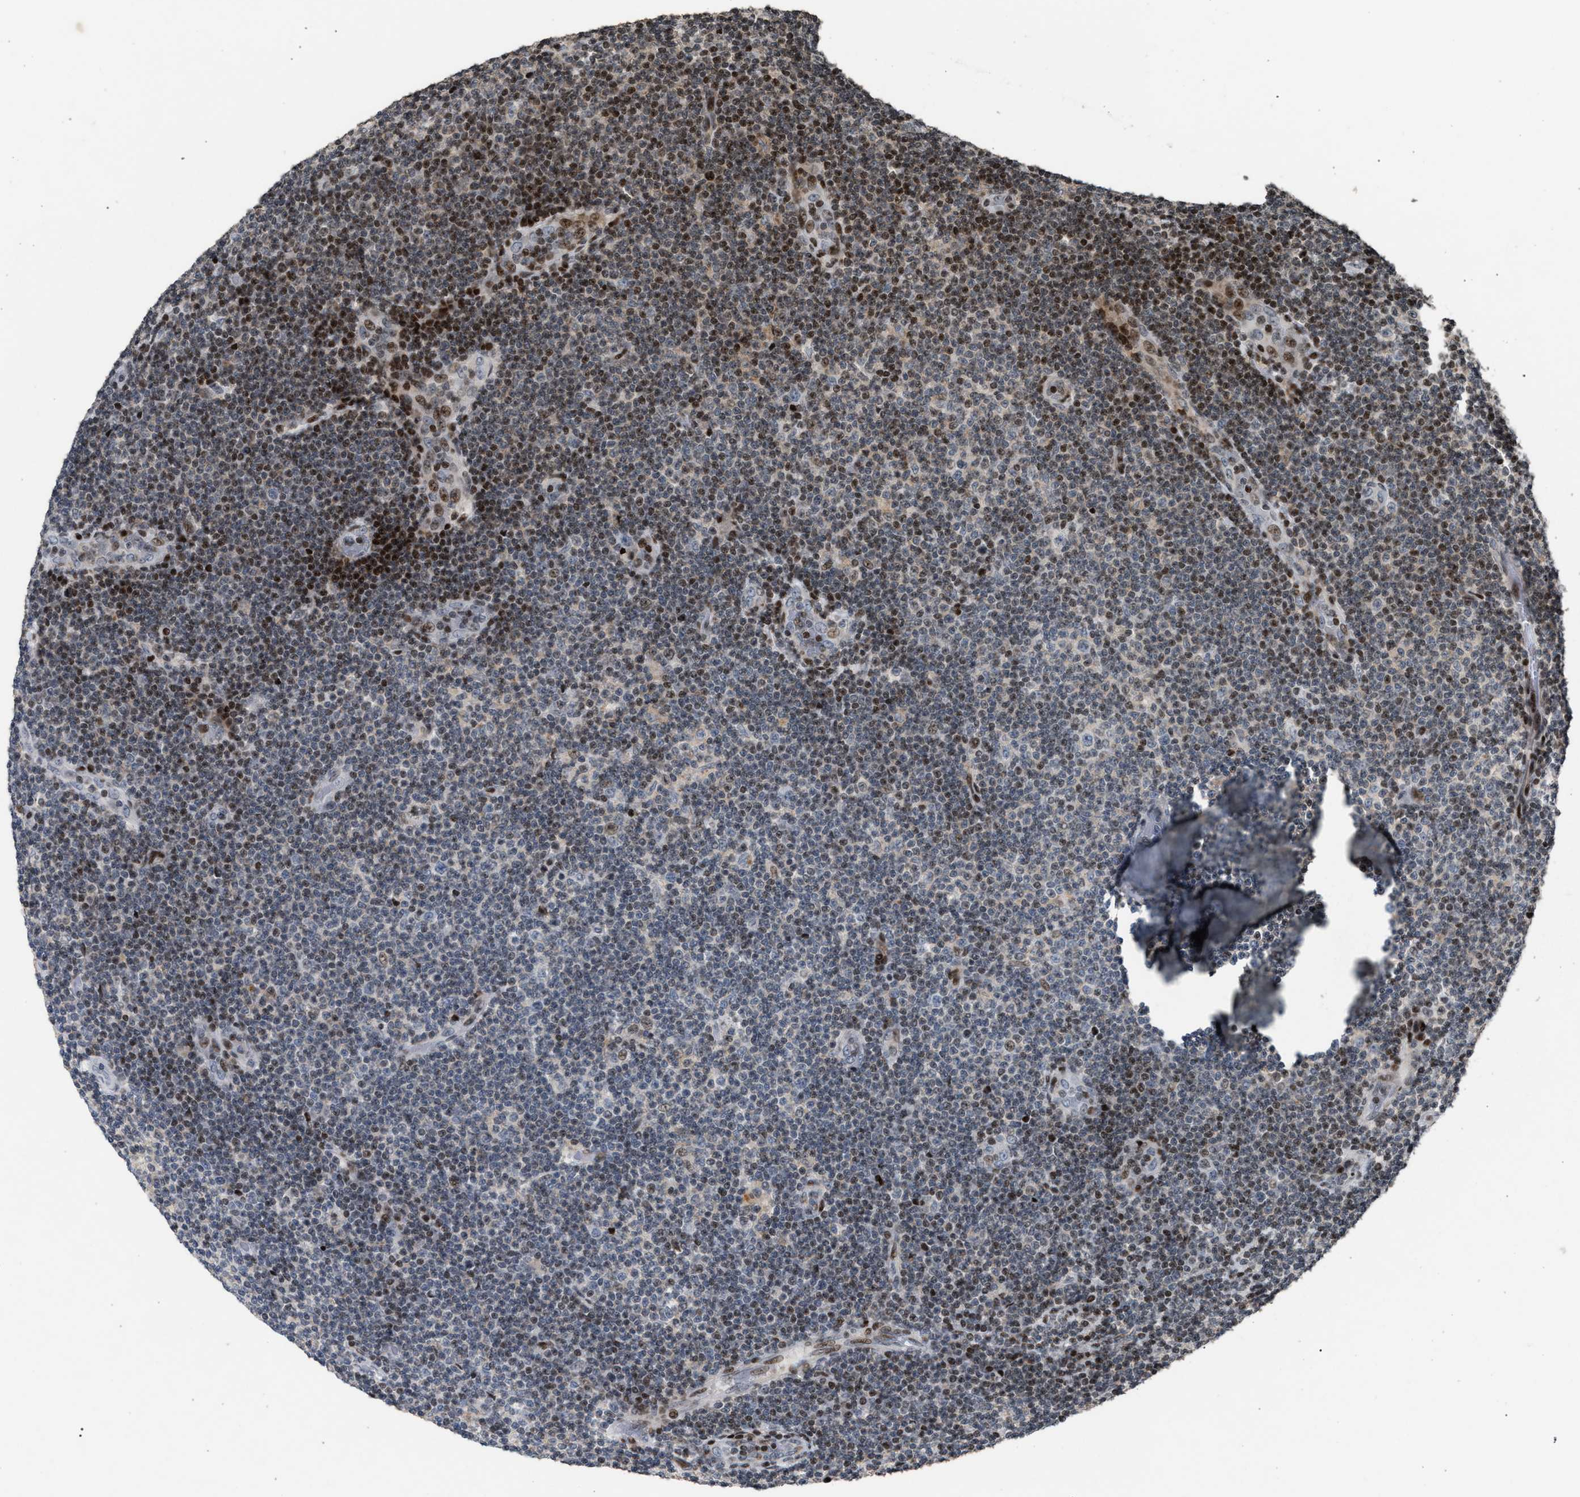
{"staining": {"intensity": "moderate", "quantity": "<25%", "location": "nuclear"}, "tissue": "lymphoma", "cell_type": "Tumor cells", "image_type": "cancer", "snomed": [{"axis": "morphology", "description": "Malignant lymphoma, non-Hodgkin's type, Low grade"}, {"axis": "topography", "description": "Lymph node"}], "caption": "Protein staining exhibits moderate nuclear positivity in approximately <25% of tumor cells in lymphoma. (DAB IHC with brightfield microscopy, high magnification).", "gene": "FOXD3", "patient": {"sex": "male", "age": 83}}